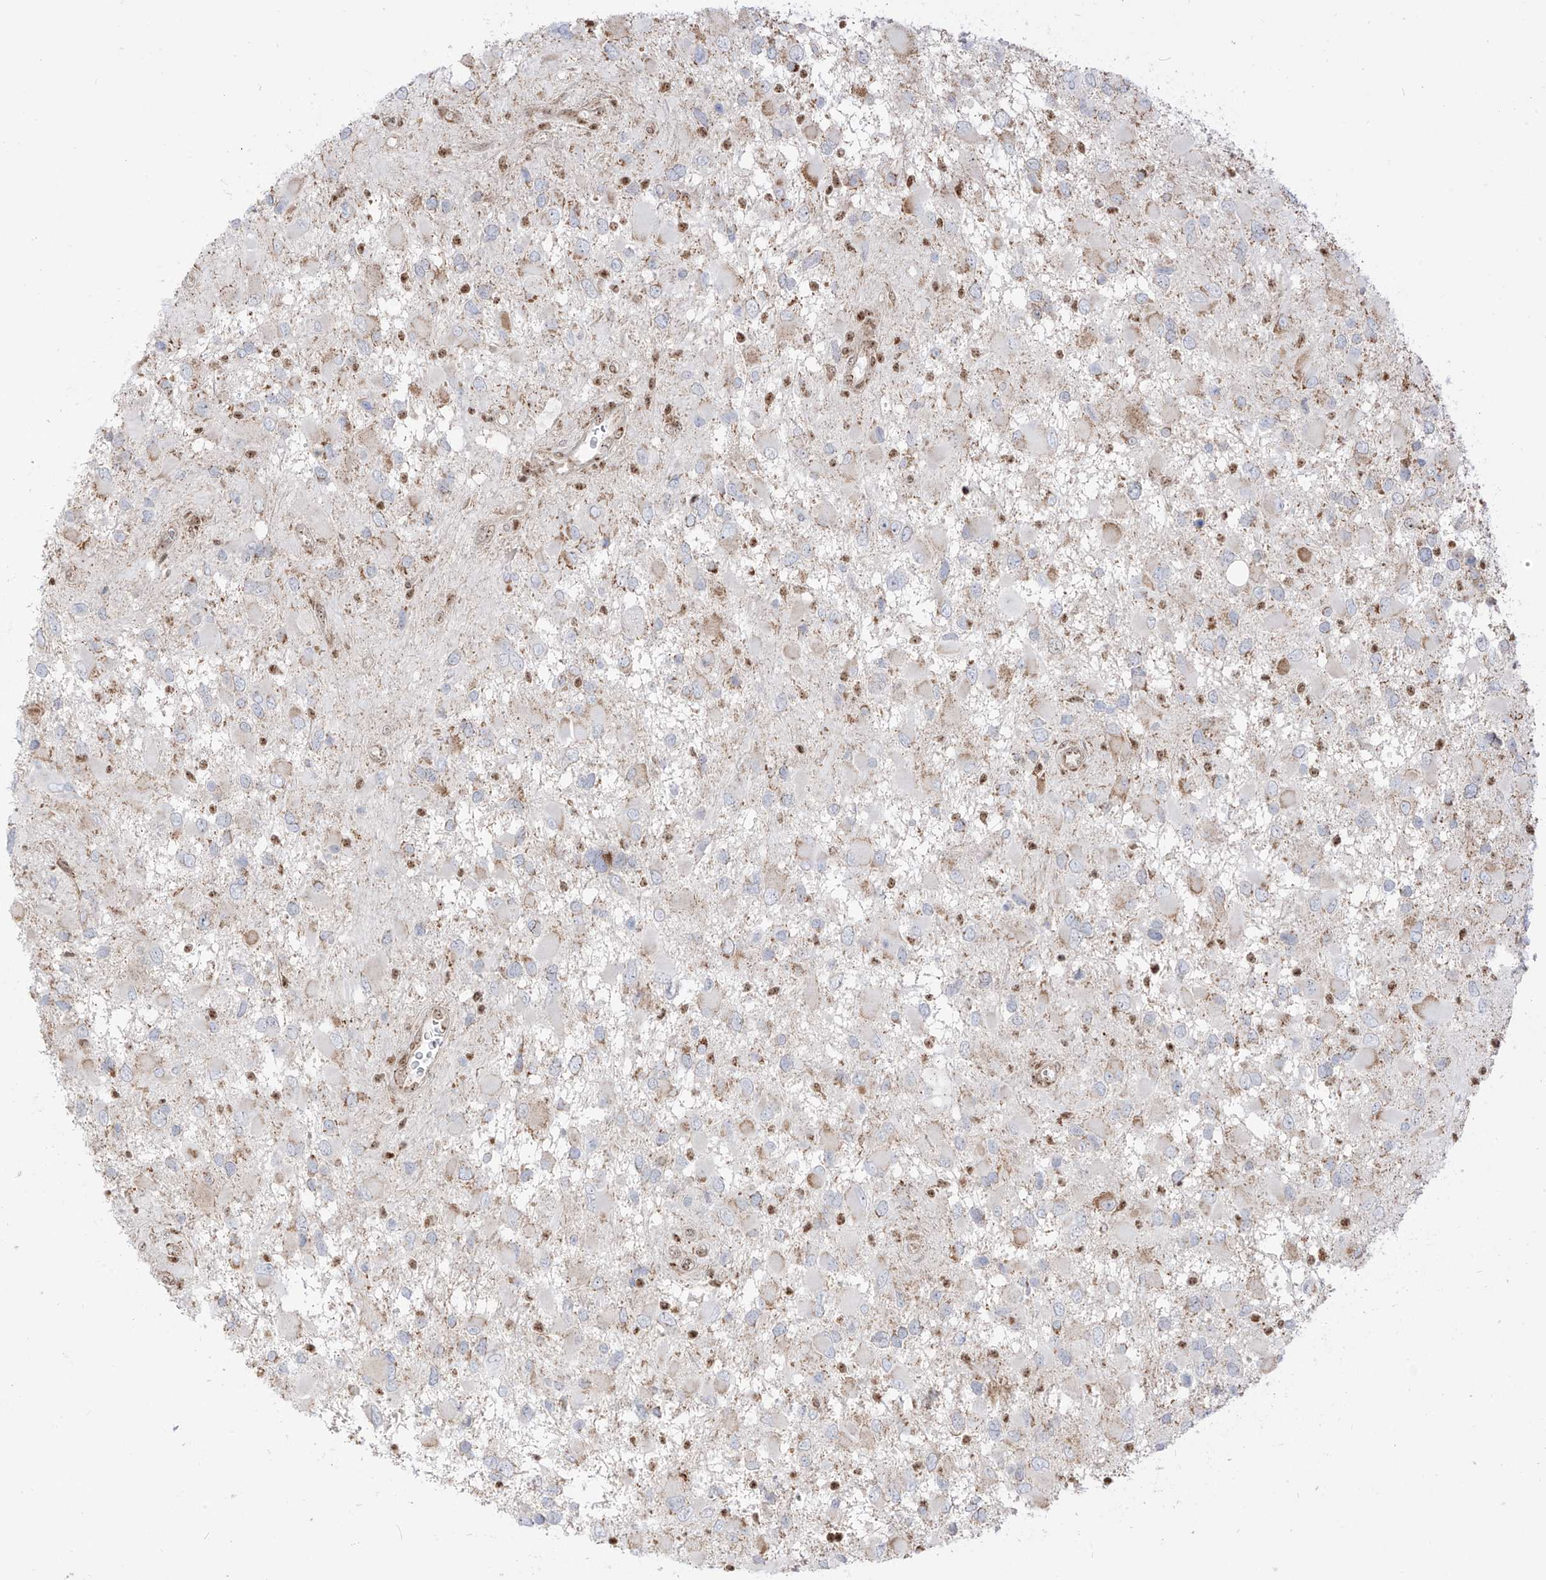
{"staining": {"intensity": "negative", "quantity": "none", "location": "none"}, "tissue": "glioma", "cell_type": "Tumor cells", "image_type": "cancer", "snomed": [{"axis": "morphology", "description": "Glioma, malignant, High grade"}, {"axis": "topography", "description": "Brain"}], "caption": "Tumor cells are negative for protein expression in human glioma.", "gene": "ZBTB8A", "patient": {"sex": "male", "age": 53}}